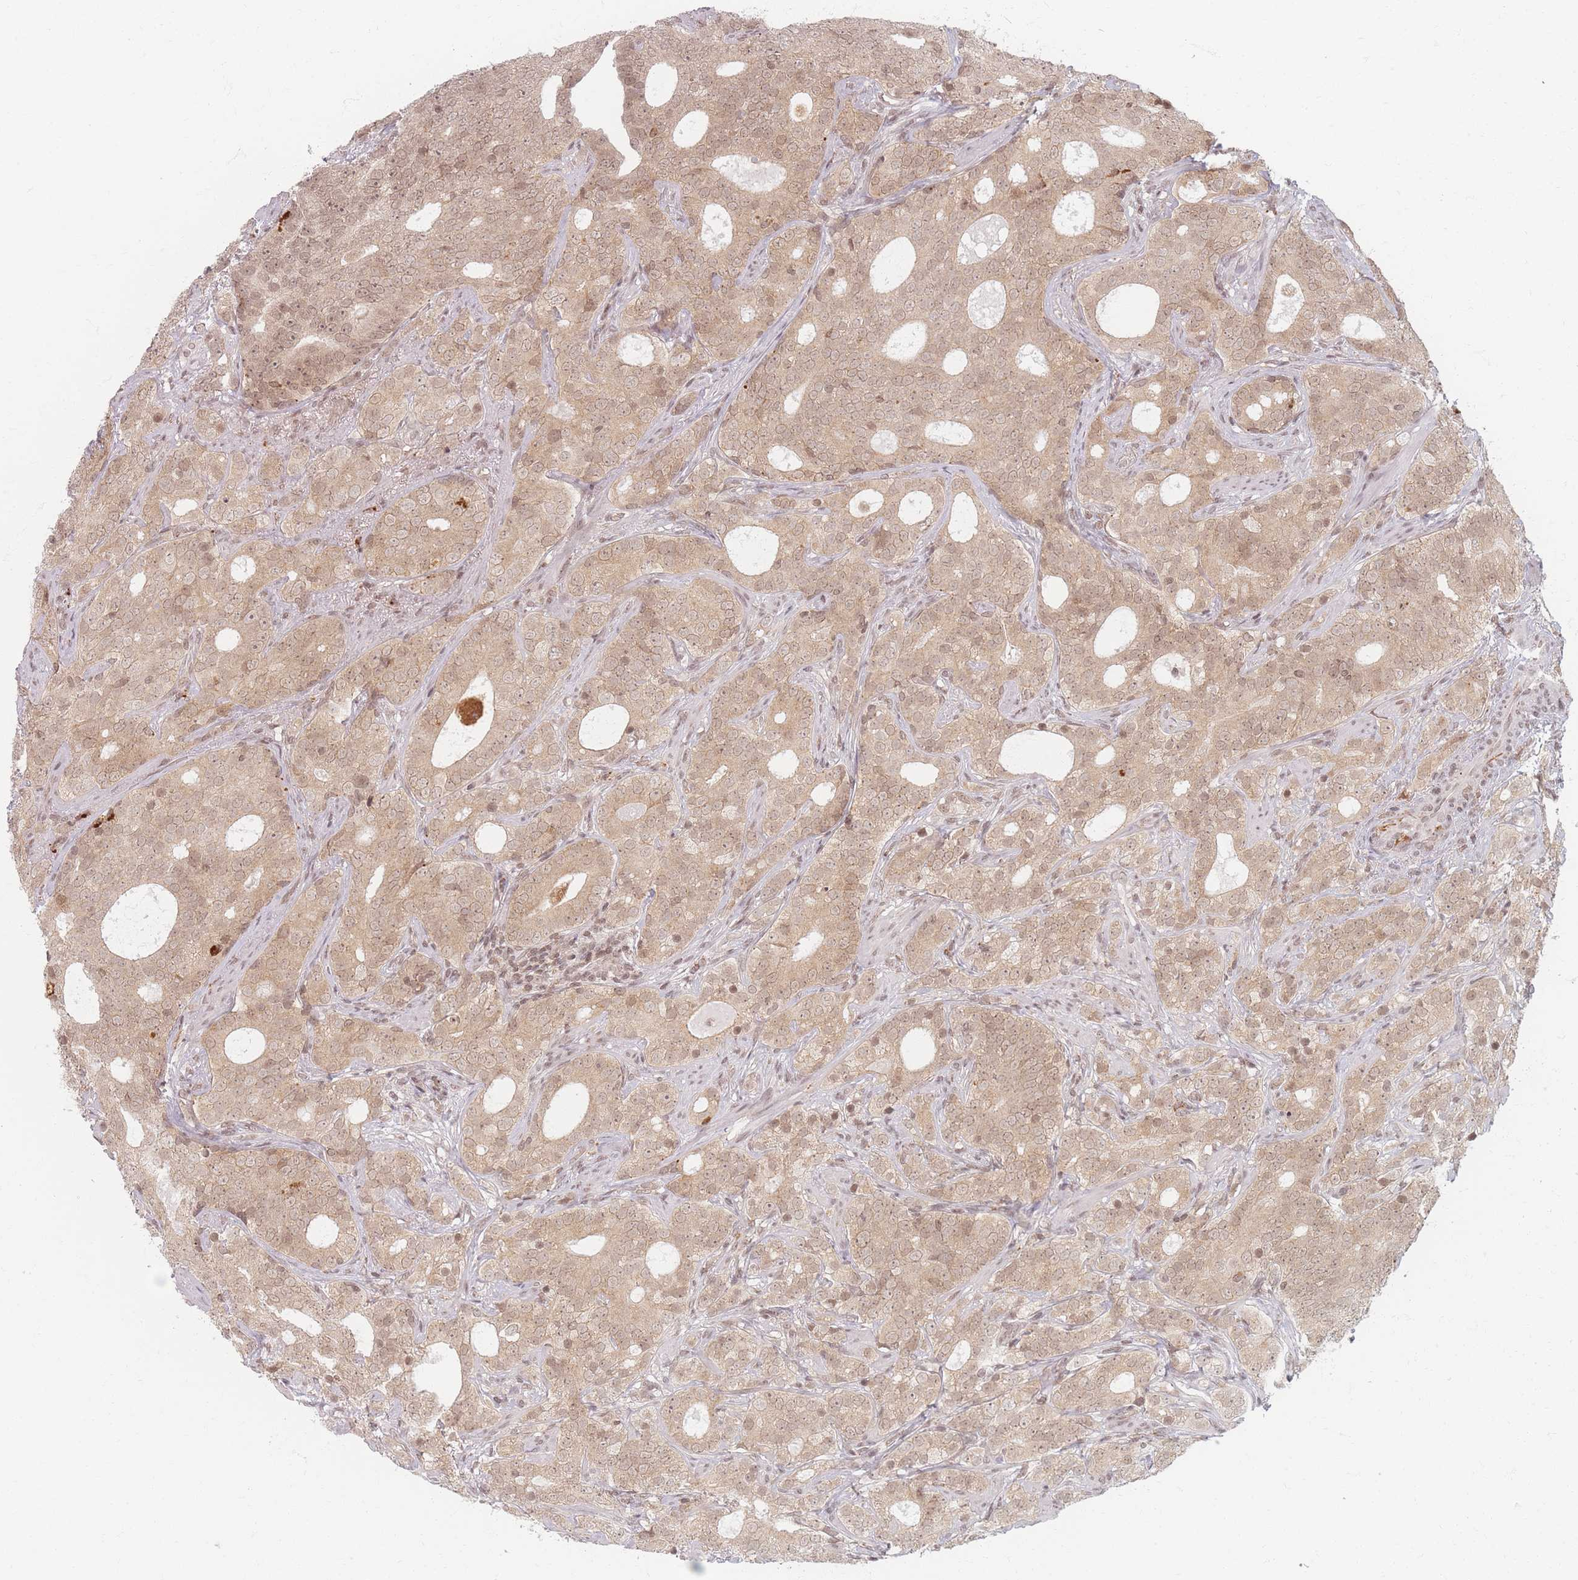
{"staining": {"intensity": "moderate", "quantity": ">75%", "location": "cytoplasmic/membranous,nuclear"}, "tissue": "prostate cancer", "cell_type": "Tumor cells", "image_type": "cancer", "snomed": [{"axis": "morphology", "description": "Adenocarcinoma, High grade"}, {"axis": "topography", "description": "Prostate"}], "caption": "The photomicrograph exhibits a brown stain indicating the presence of a protein in the cytoplasmic/membranous and nuclear of tumor cells in adenocarcinoma (high-grade) (prostate).", "gene": "SPATA45", "patient": {"sex": "male", "age": 64}}